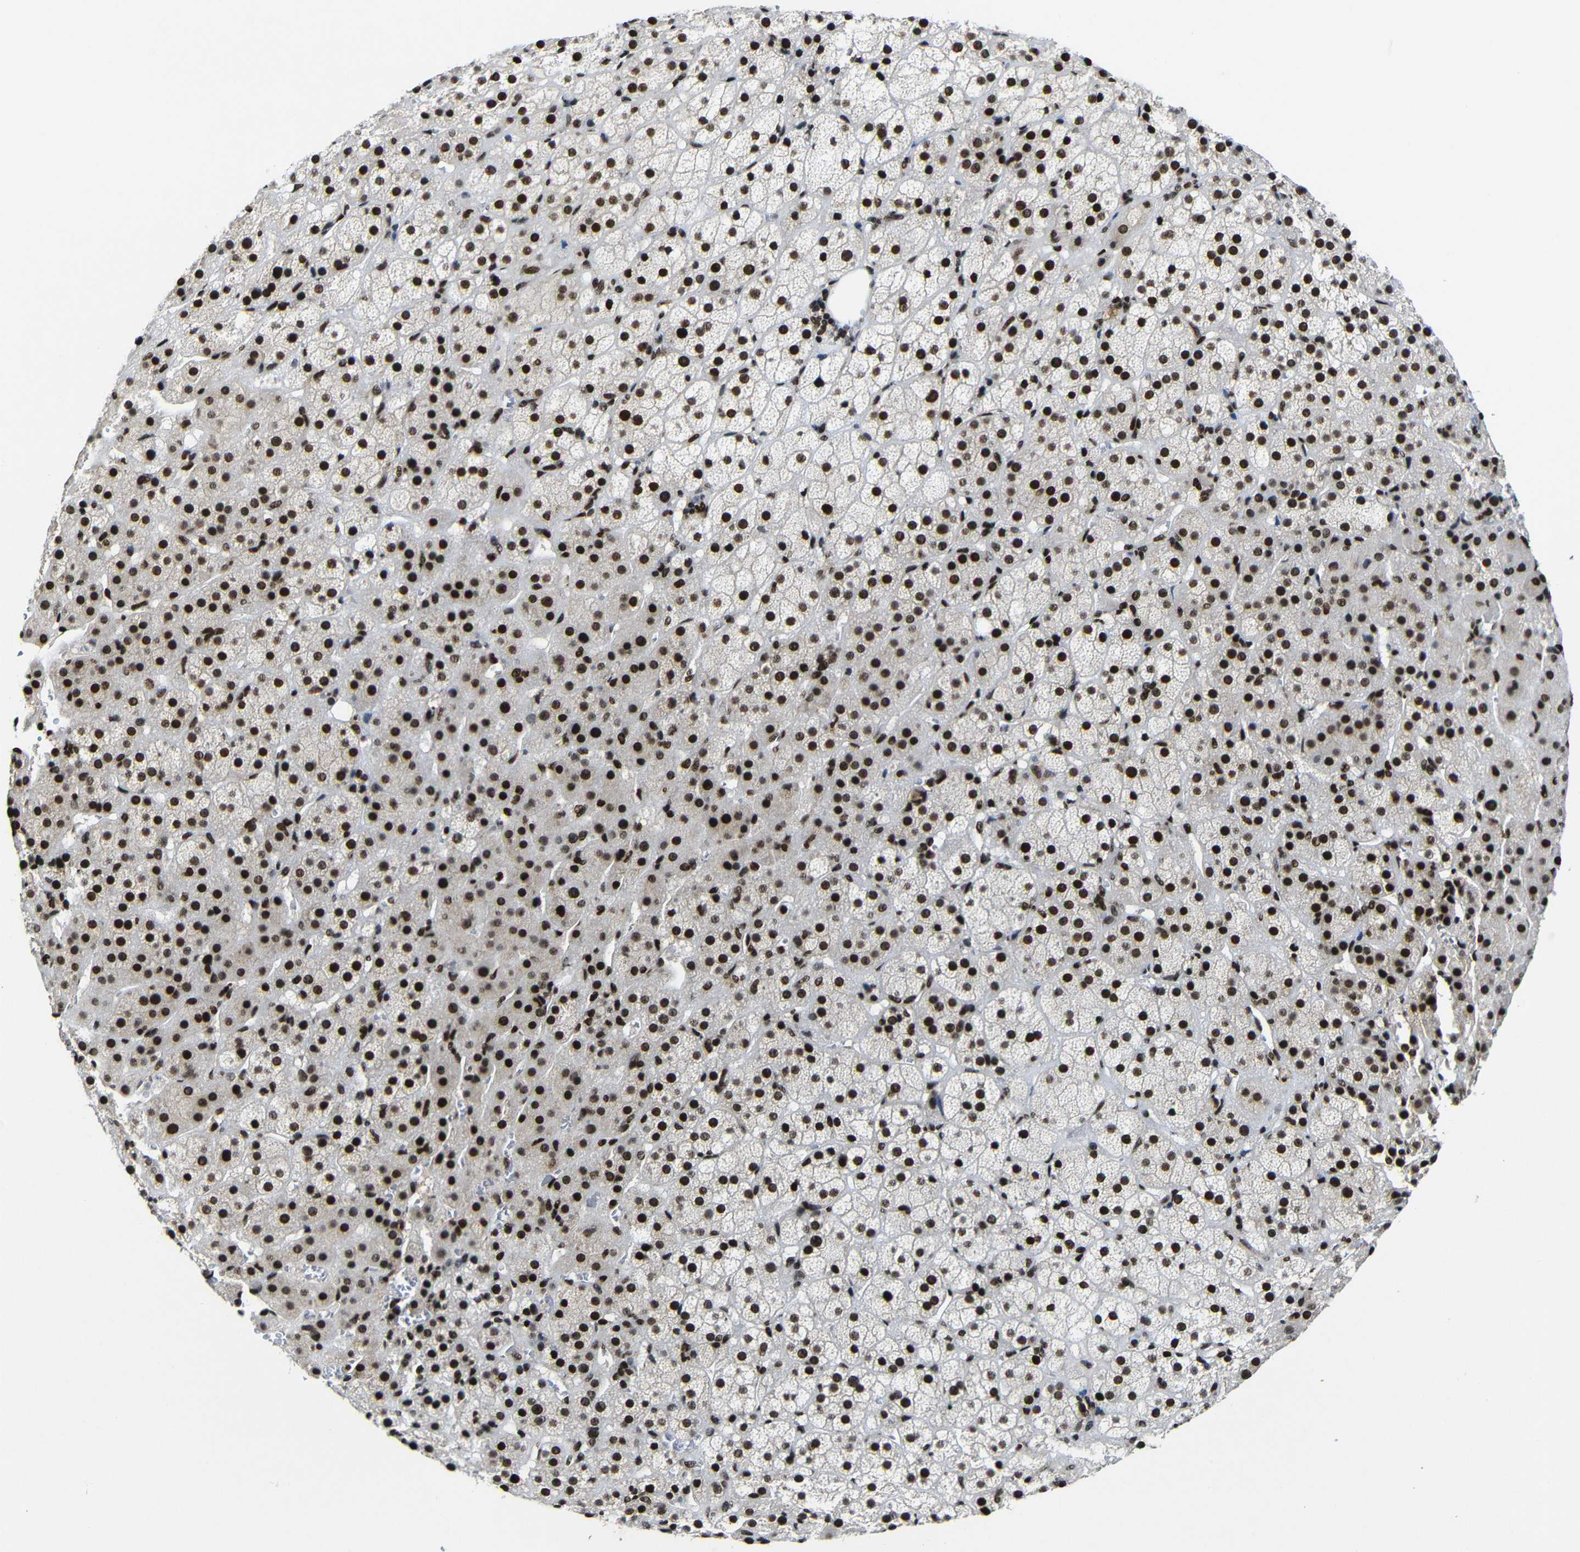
{"staining": {"intensity": "strong", "quantity": ">75%", "location": "nuclear"}, "tissue": "adrenal gland", "cell_type": "Glandular cells", "image_type": "normal", "snomed": [{"axis": "morphology", "description": "Normal tissue, NOS"}, {"axis": "topography", "description": "Adrenal gland"}], "caption": "High-magnification brightfield microscopy of benign adrenal gland stained with DAB (3,3'-diaminobenzidine) (brown) and counterstained with hematoxylin (blue). glandular cells exhibit strong nuclear staining is present in approximately>75% of cells. Ihc stains the protein of interest in brown and the nuclei are stained blue.", "gene": "PTBP1", "patient": {"sex": "female", "age": 57}}